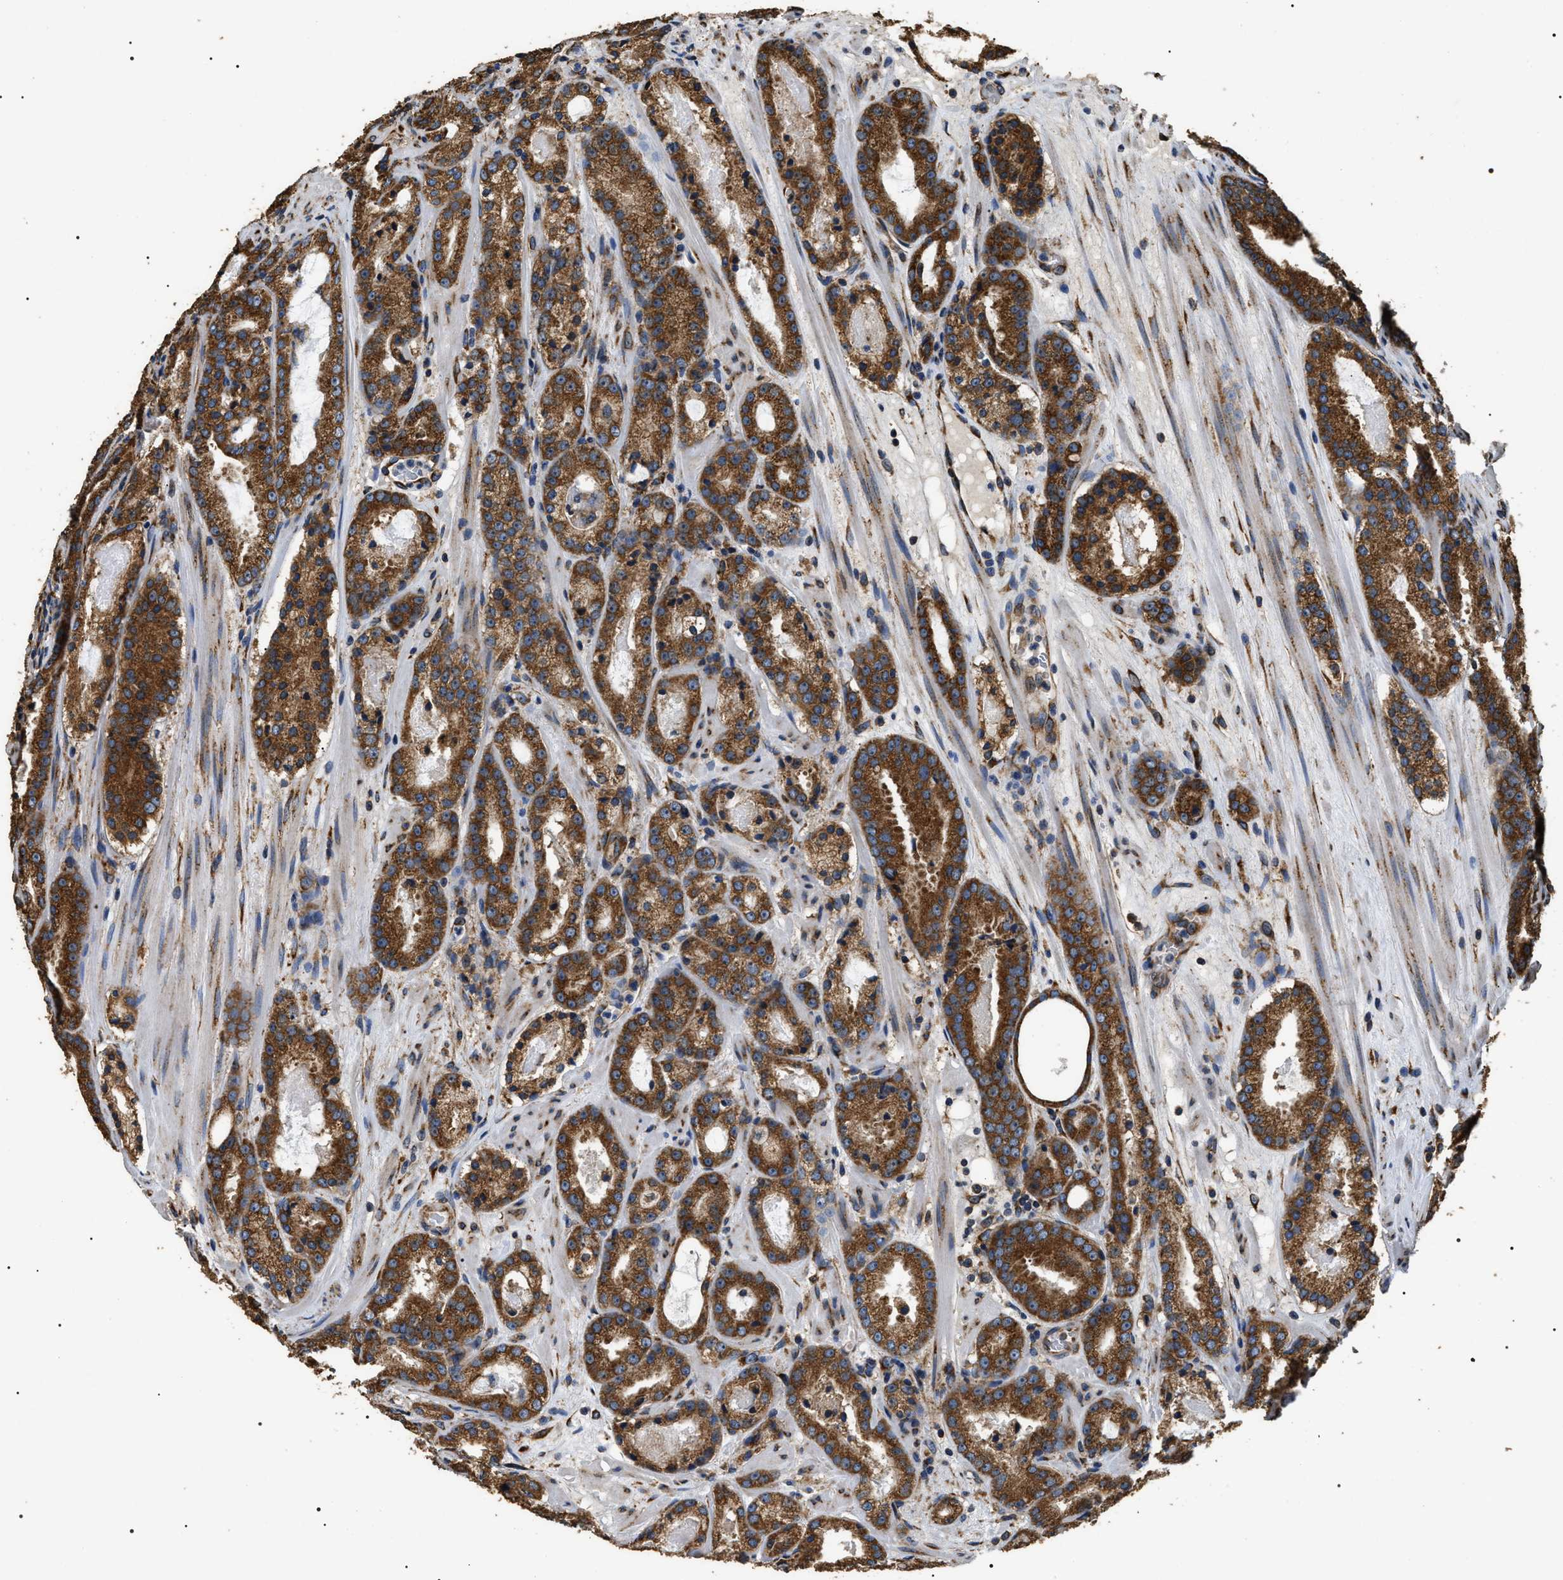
{"staining": {"intensity": "strong", "quantity": ">75%", "location": "cytoplasmic/membranous"}, "tissue": "prostate cancer", "cell_type": "Tumor cells", "image_type": "cancer", "snomed": [{"axis": "morphology", "description": "Adenocarcinoma, Low grade"}, {"axis": "topography", "description": "Prostate"}], "caption": "Immunohistochemical staining of human prostate adenocarcinoma (low-grade) exhibits high levels of strong cytoplasmic/membranous staining in about >75% of tumor cells.", "gene": "KTN1", "patient": {"sex": "male", "age": 69}}